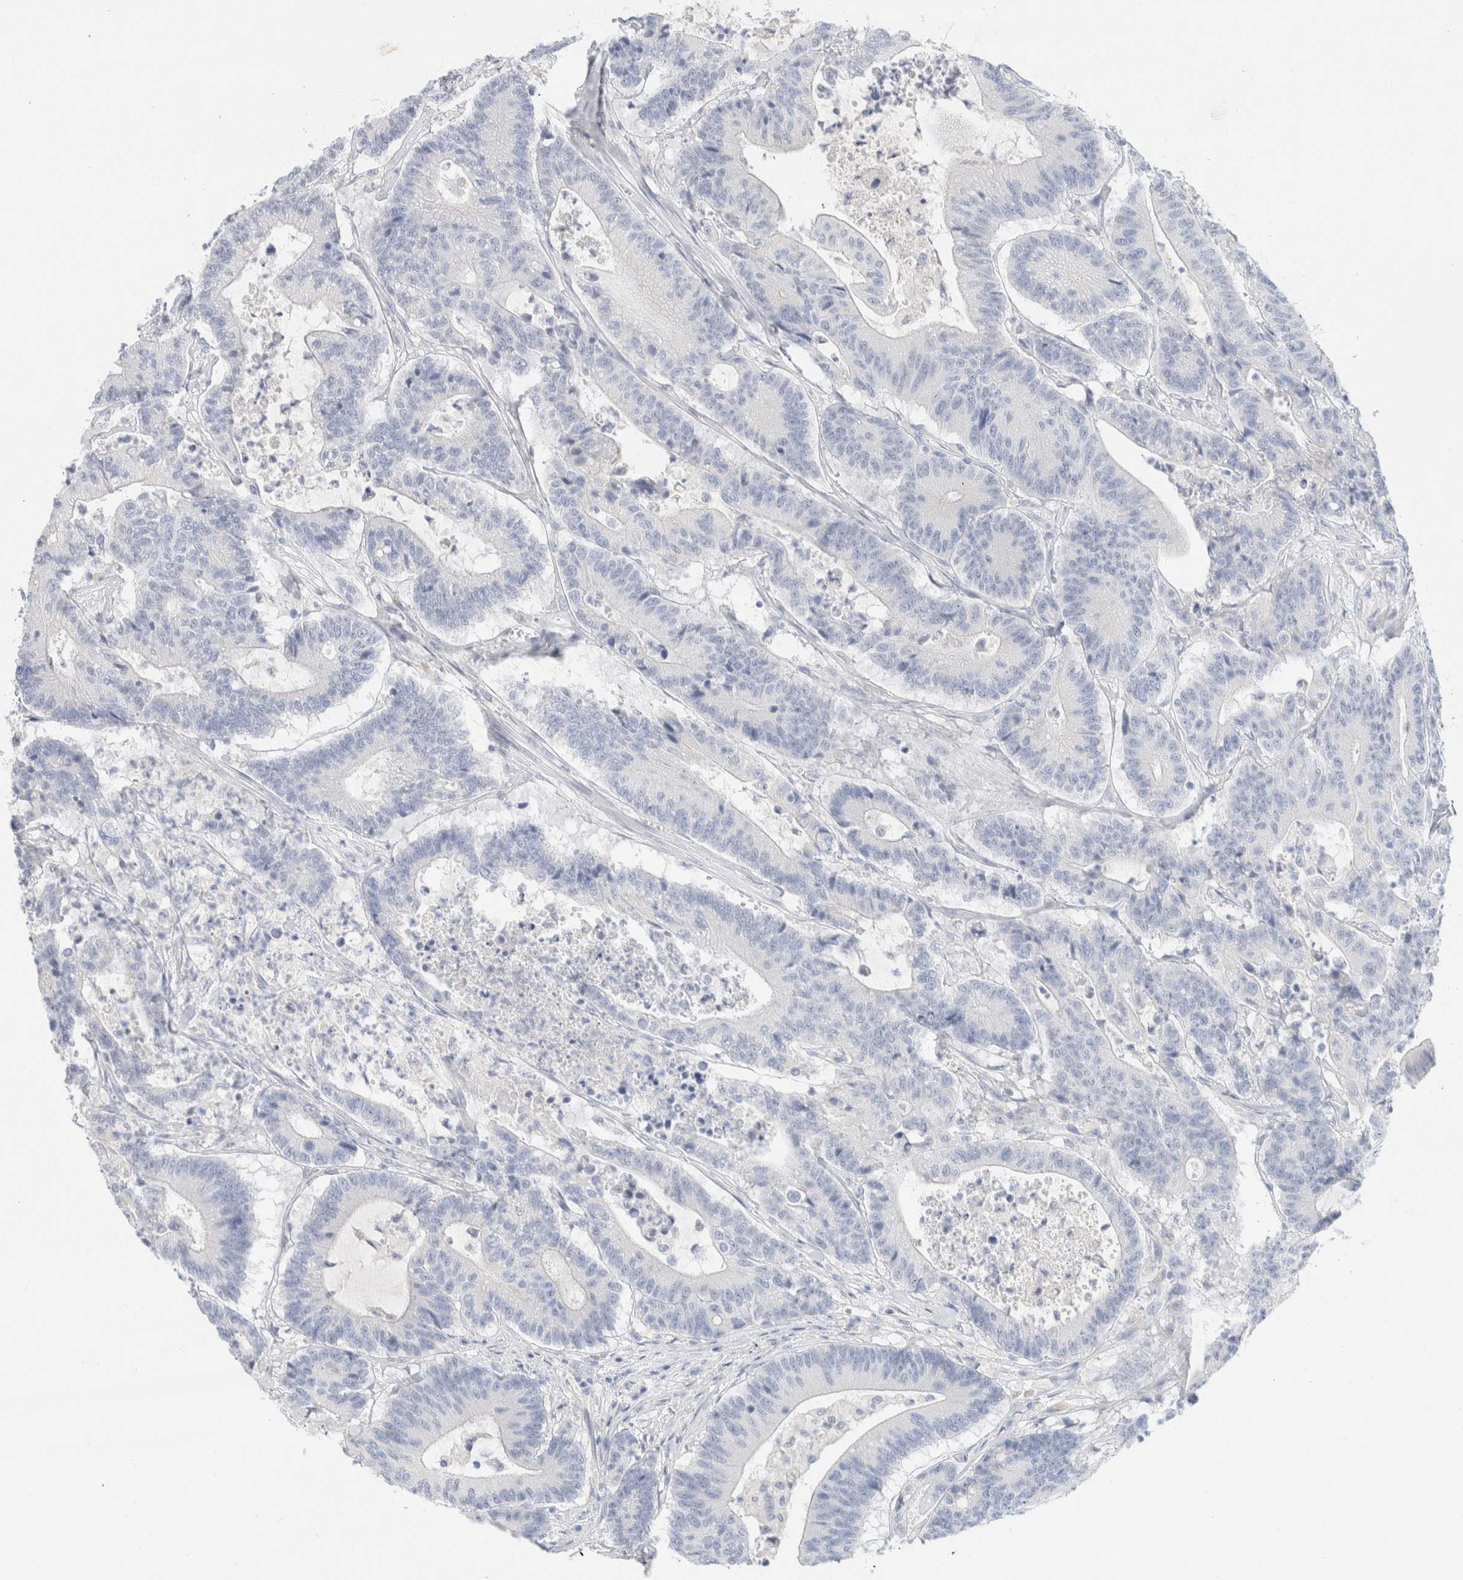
{"staining": {"intensity": "negative", "quantity": "none", "location": "none"}, "tissue": "colorectal cancer", "cell_type": "Tumor cells", "image_type": "cancer", "snomed": [{"axis": "morphology", "description": "Adenocarcinoma, NOS"}, {"axis": "topography", "description": "Colon"}], "caption": "The photomicrograph exhibits no staining of tumor cells in colorectal cancer.", "gene": "CPQ", "patient": {"sex": "female", "age": 84}}